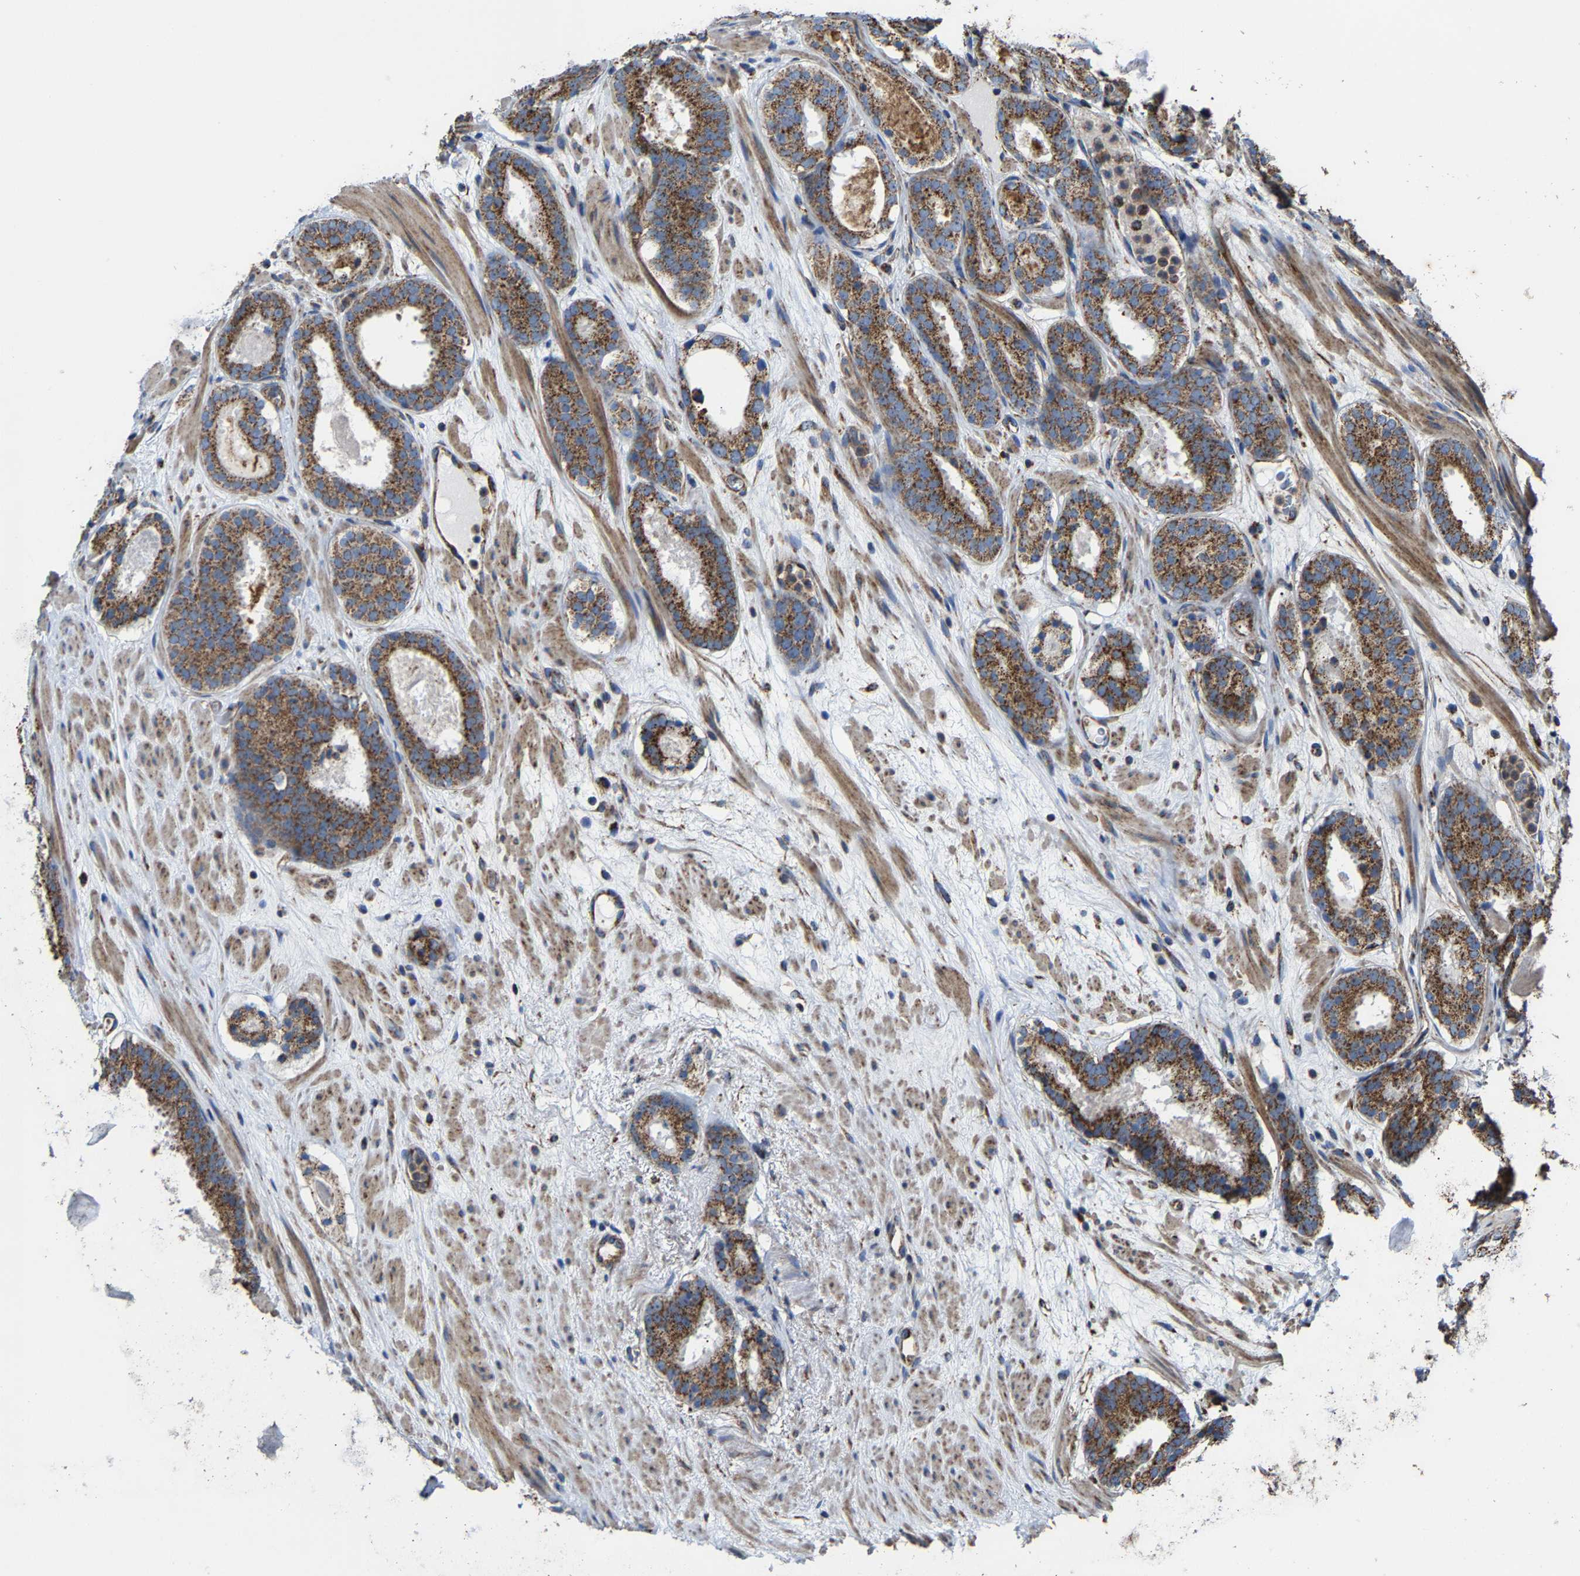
{"staining": {"intensity": "strong", "quantity": ">75%", "location": "cytoplasmic/membranous"}, "tissue": "prostate cancer", "cell_type": "Tumor cells", "image_type": "cancer", "snomed": [{"axis": "morphology", "description": "Adenocarcinoma, Low grade"}, {"axis": "topography", "description": "Prostate"}], "caption": "Brown immunohistochemical staining in human low-grade adenocarcinoma (prostate) reveals strong cytoplasmic/membranous expression in approximately >75% of tumor cells.", "gene": "NDUFV3", "patient": {"sex": "male", "age": 69}}